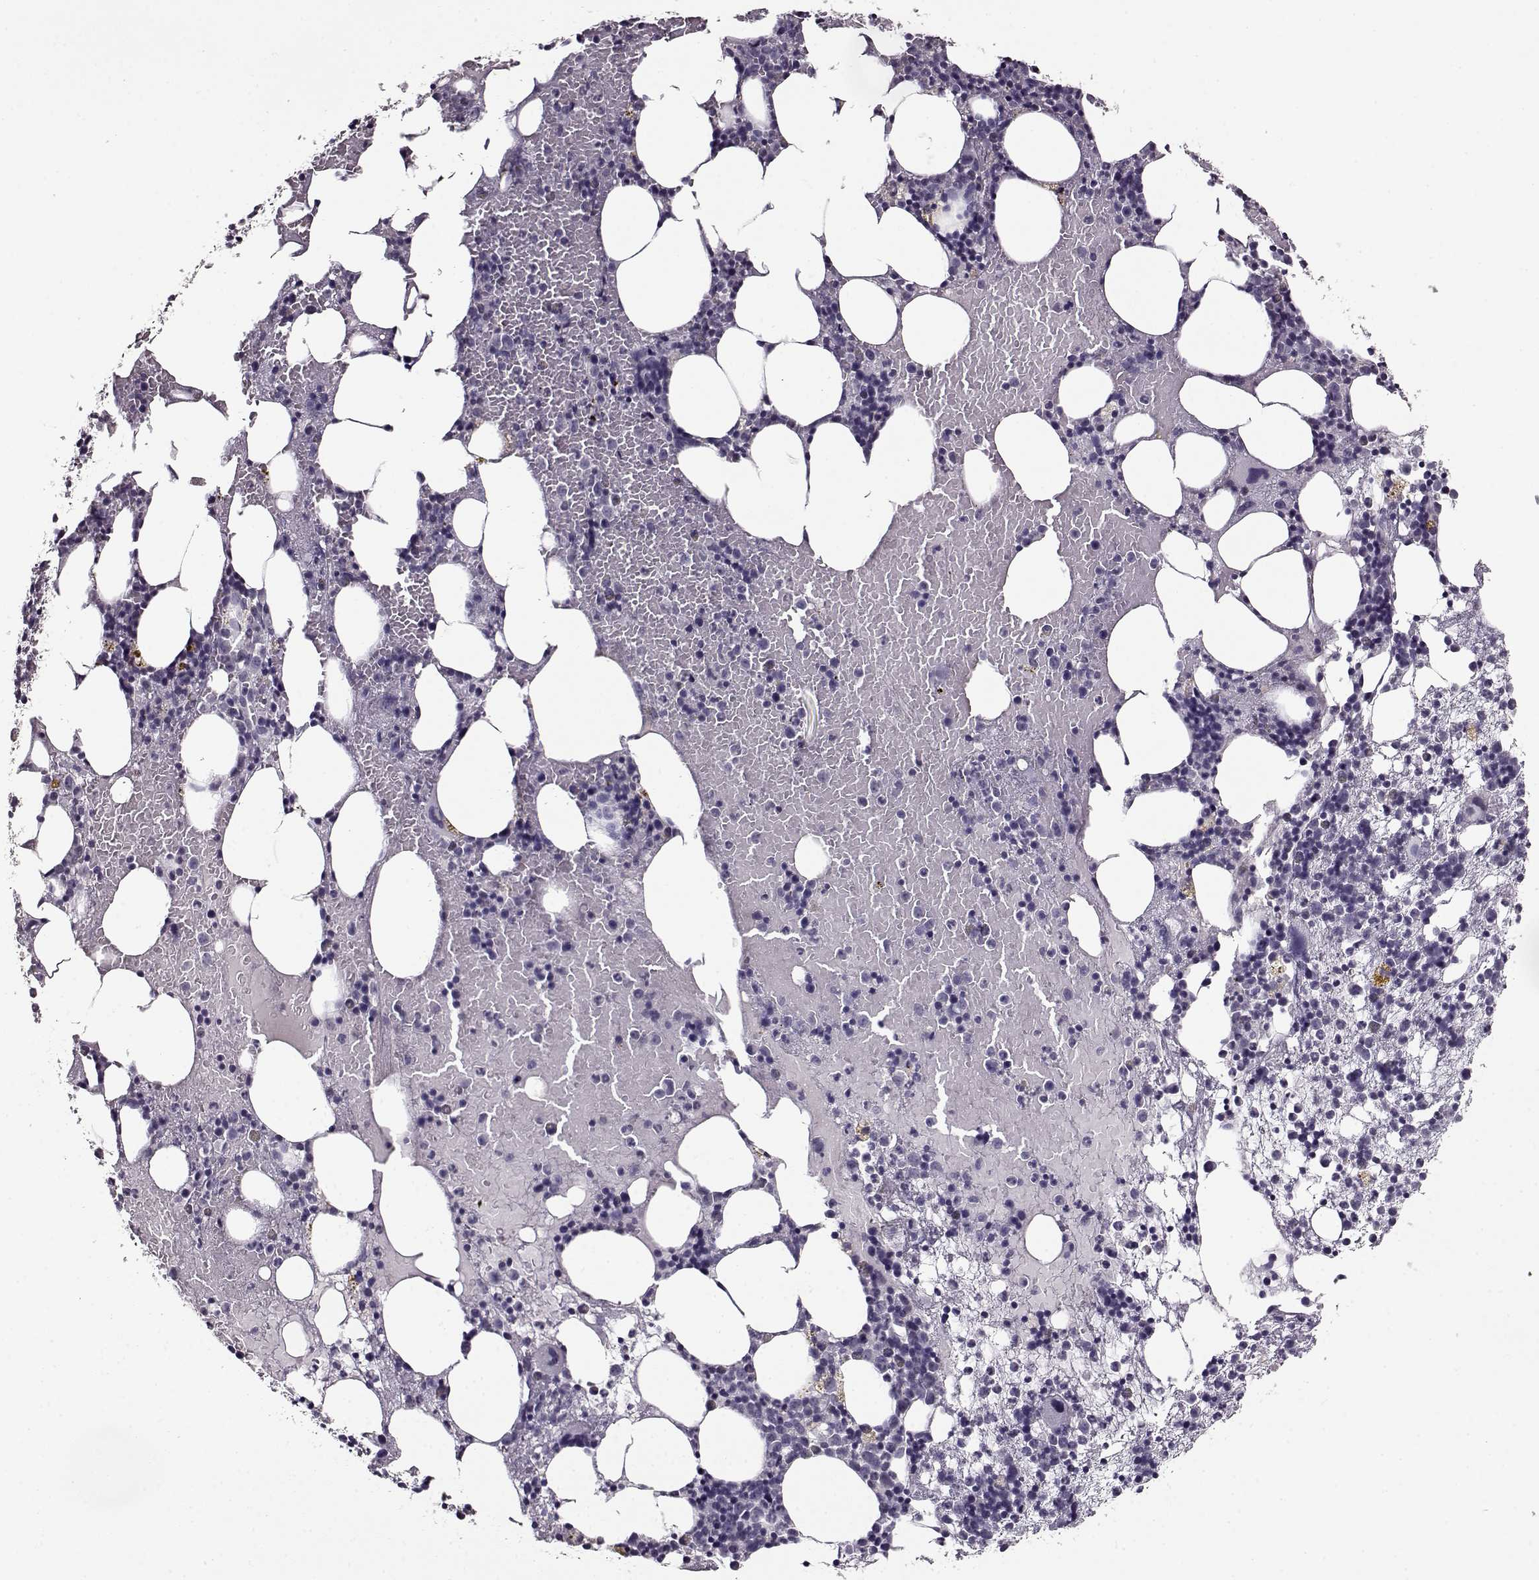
{"staining": {"intensity": "negative", "quantity": "none", "location": "none"}, "tissue": "bone marrow", "cell_type": "Hematopoietic cells", "image_type": "normal", "snomed": [{"axis": "morphology", "description": "Normal tissue, NOS"}, {"axis": "topography", "description": "Bone marrow"}], "caption": "IHC micrograph of benign bone marrow stained for a protein (brown), which reveals no positivity in hematopoietic cells.", "gene": "FSHB", "patient": {"sex": "male", "age": 54}}